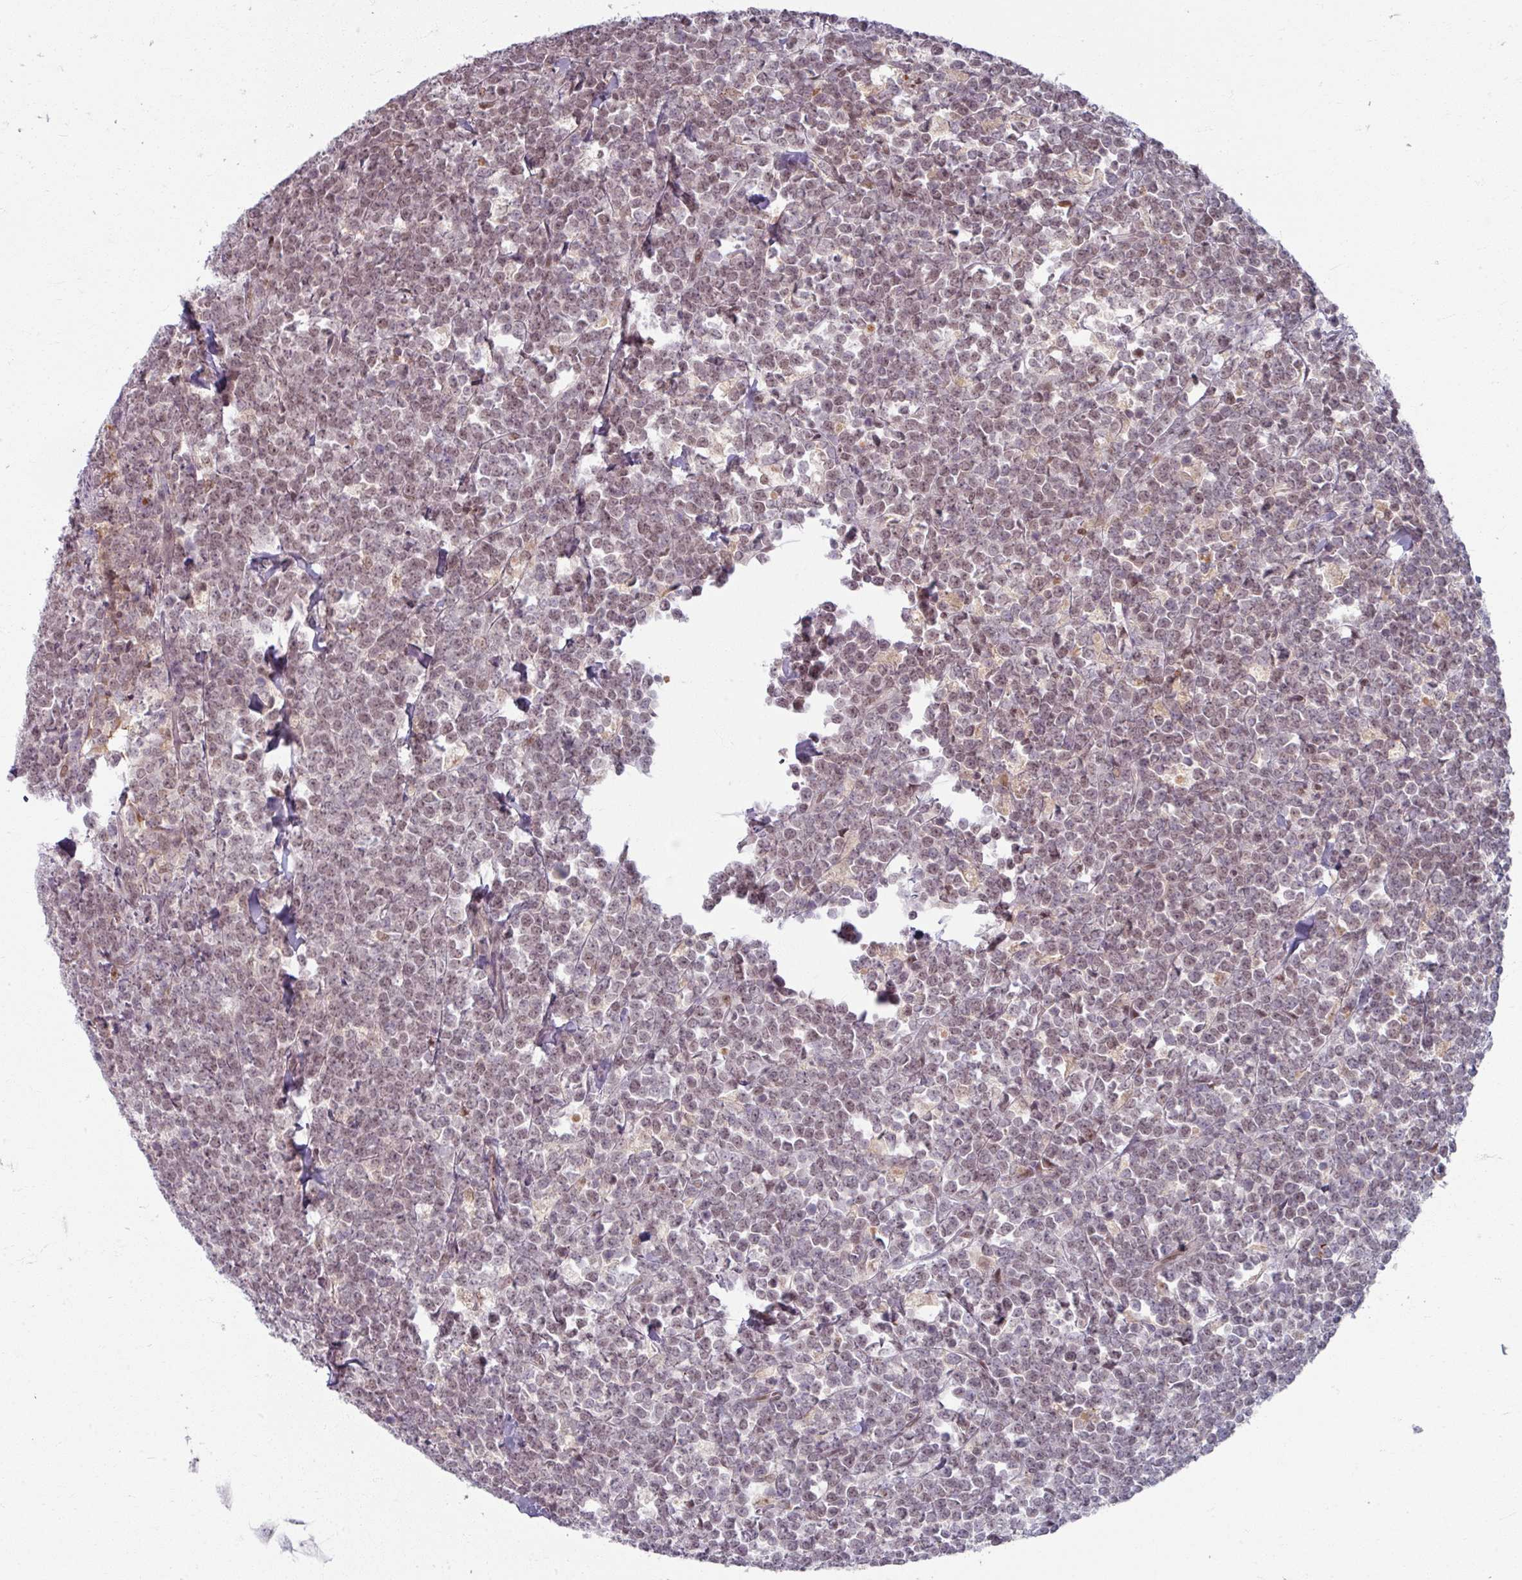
{"staining": {"intensity": "weak", "quantity": ">75%", "location": "nuclear"}, "tissue": "lymphoma", "cell_type": "Tumor cells", "image_type": "cancer", "snomed": [{"axis": "morphology", "description": "Malignant lymphoma, non-Hodgkin's type, High grade"}, {"axis": "topography", "description": "Small intestine"}, {"axis": "topography", "description": "Colon"}], "caption": "Immunohistochemistry of human lymphoma exhibits low levels of weak nuclear positivity in about >75% of tumor cells.", "gene": "KLC3", "patient": {"sex": "male", "age": 8}}